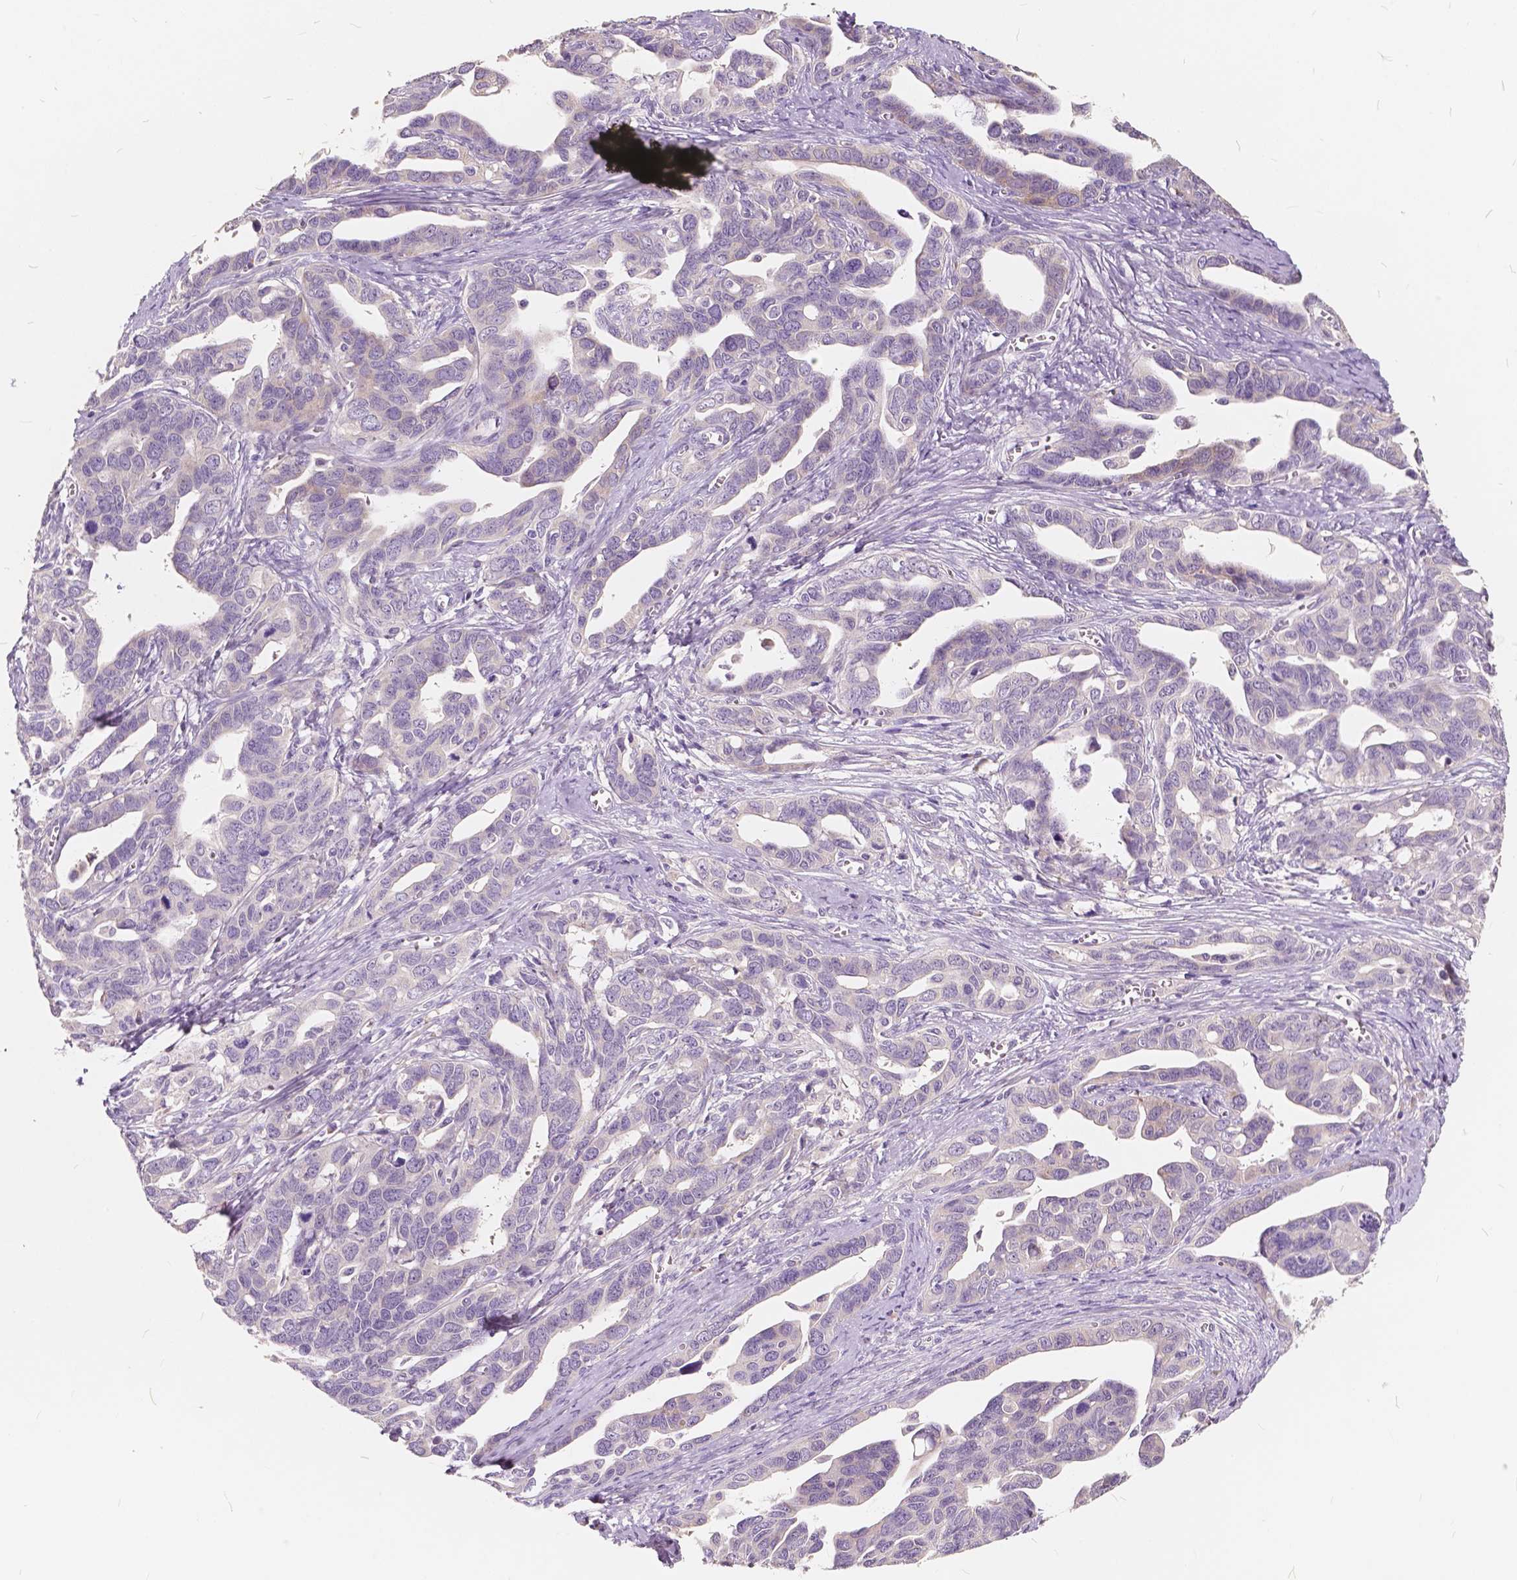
{"staining": {"intensity": "negative", "quantity": "none", "location": "none"}, "tissue": "ovarian cancer", "cell_type": "Tumor cells", "image_type": "cancer", "snomed": [{"axis": "morphology", "description": "Cystadenocarcinoma, serous, NOS"}, {"axis": "topography", "description": "Ovary"}], "caption": "Ovarian serous cystadenocarcinoma stained for a protein using immunohistochemistry (IHC) shows no staining tumor cells.", "gene": "SLC7A8", "patient": {"sex": "female", "age": 69}}